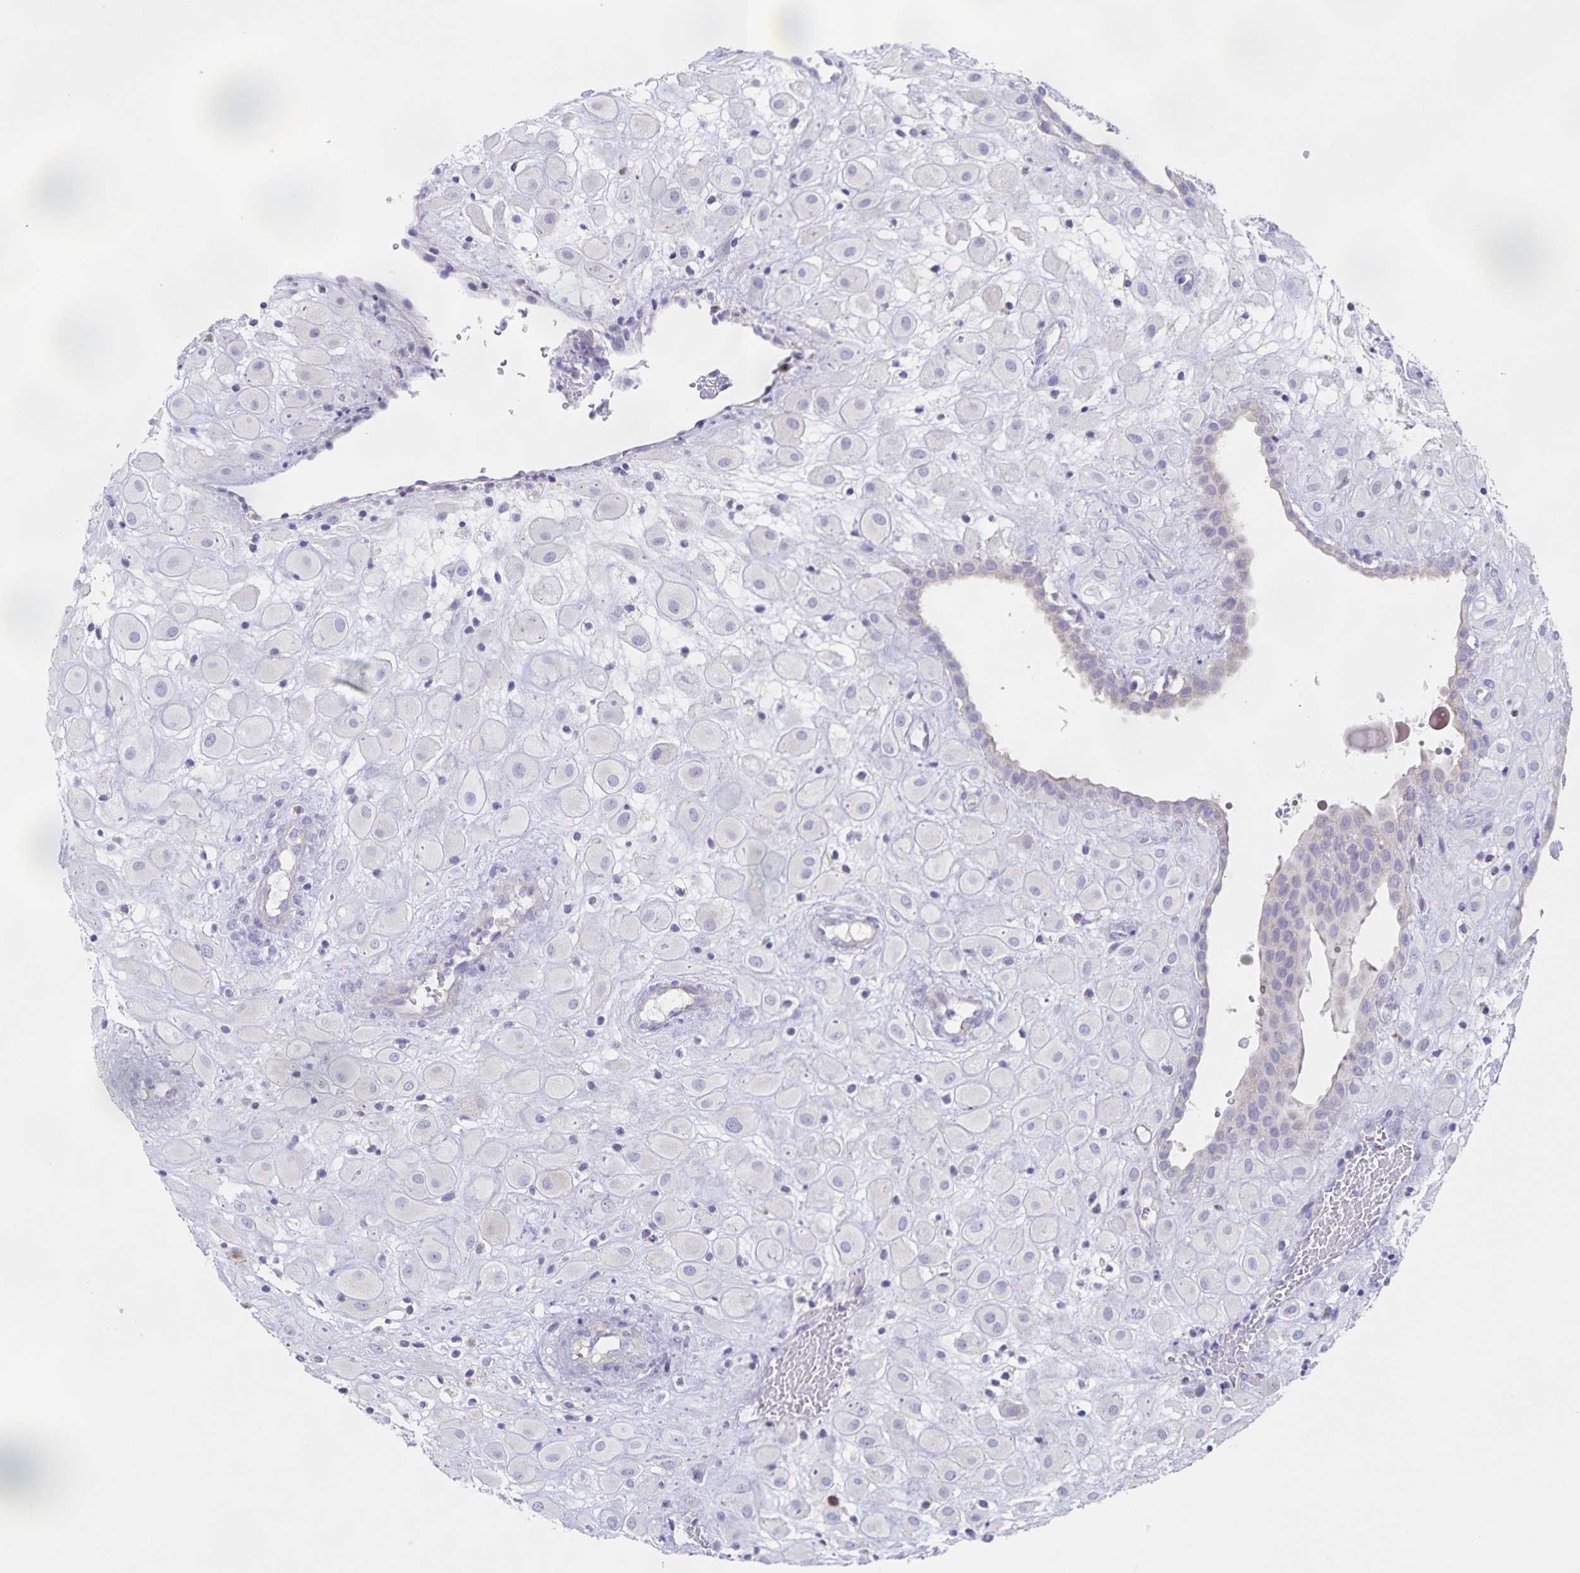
{"staining": {"intensity": "negative", "quantity": "none", "location": "none"}, "tissue": "placenta", "cell_type": "Decidual cells", "image_type": "normal", "snomed": [{"axis": "morphology", "description": "Normal tissue, NOS"}, {"axis": "topography", "description": "Placenta"}], "caption": "Photomicrograph shows no protein staining in decidual cells of benign placenta.", "gene": "CENPH", "patient": {"sex": "female", "age": 24}}